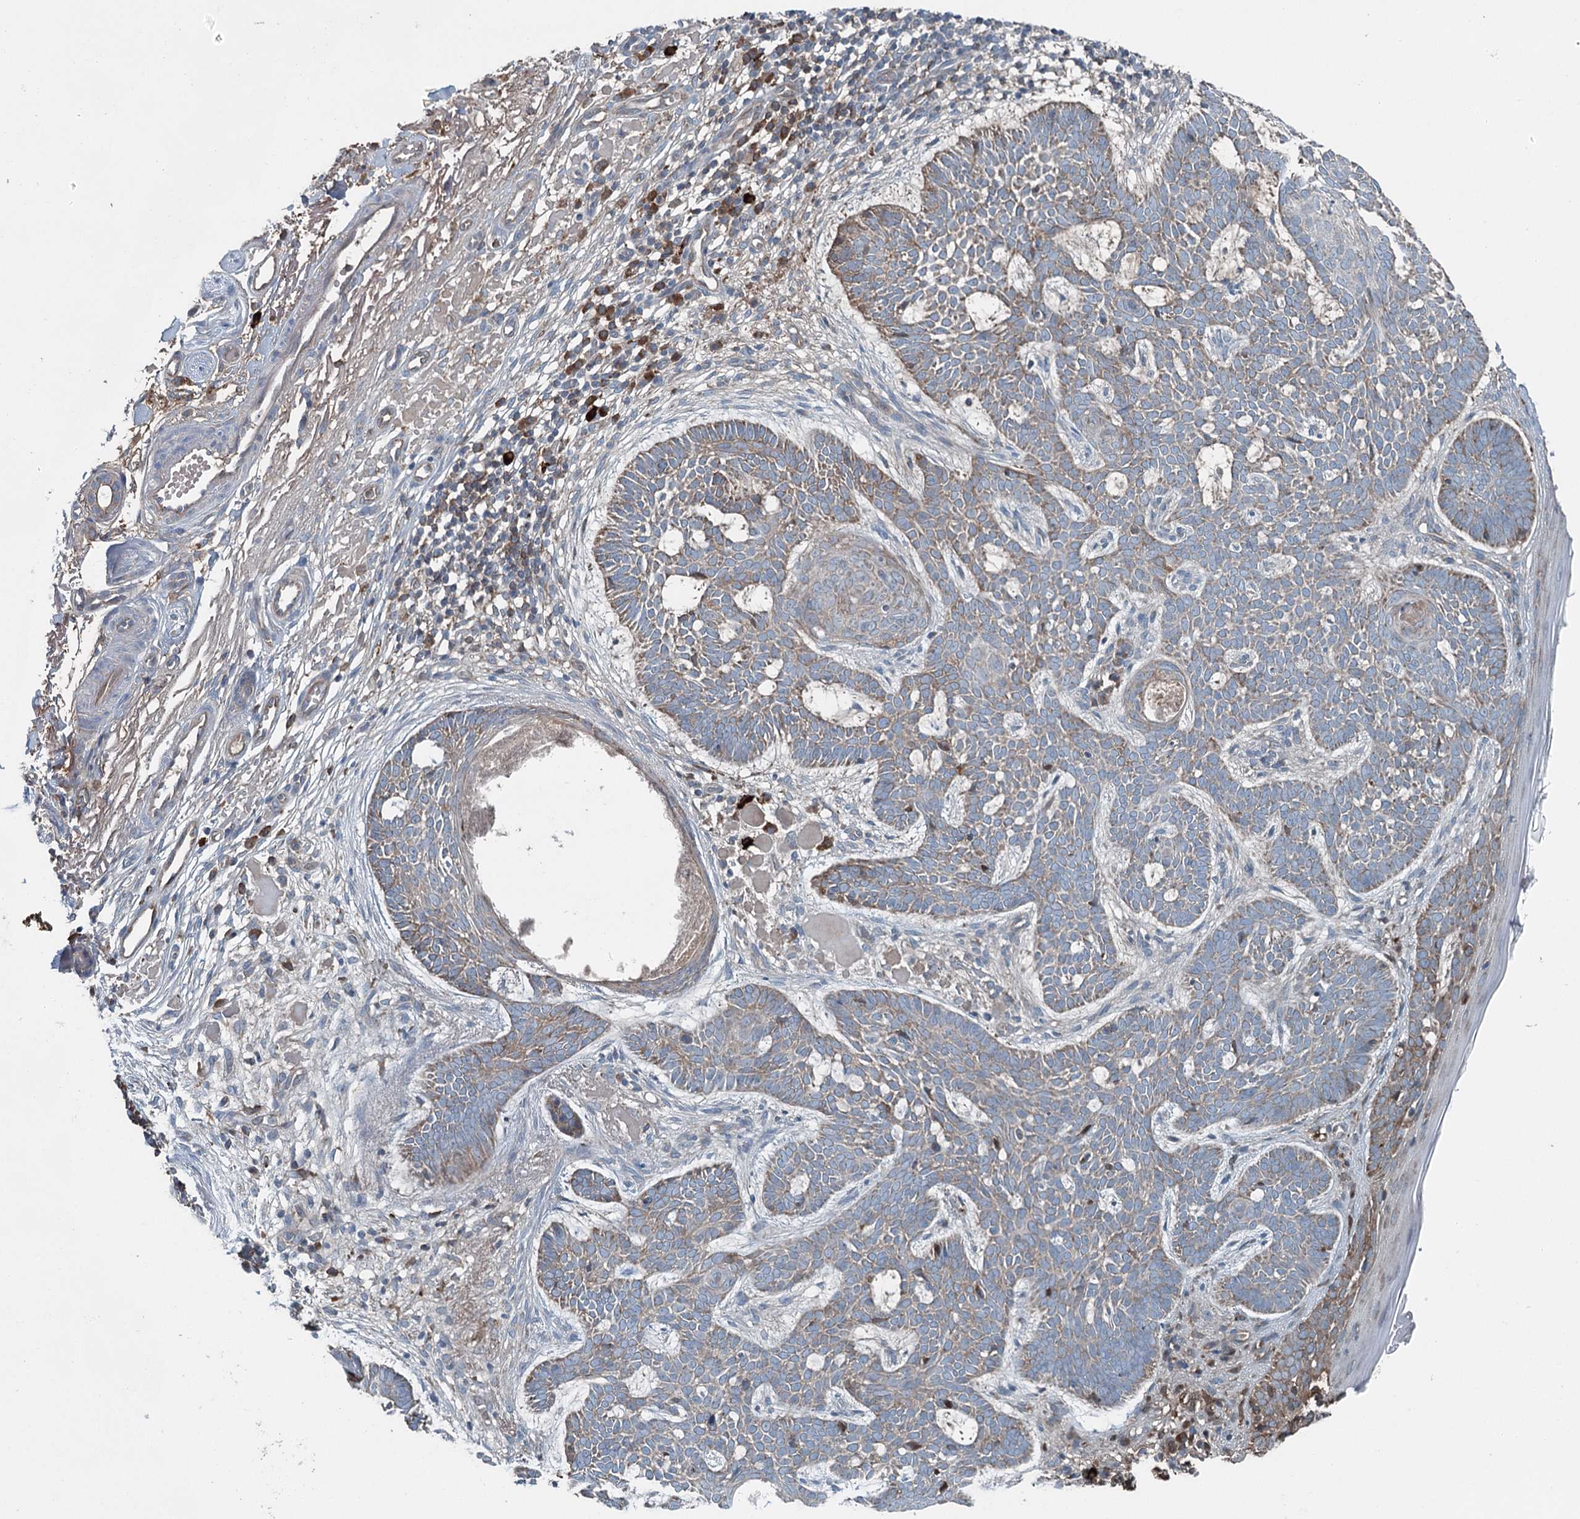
{"staining": {"intensity": "moderate", "quantity": ">75%", "location": "cytoplasmic/membranous"}, "tissue": "skin cancer", "cell_type": "Tumor cells", "image_type": "cancer", "snomed": [{"axis": "morphology", "description": "Basal cell carcinoma"}, {"axis": "topography", "description": "Skin"}], "caption": "A micrograph of human skin basal cell carcinoma stained for a protein shows moderate cytoplasmic/membranous brown staining in tumor cells. (DAB (3,3'-diaminobenzidine) IHC with brightfield microscopy, high magnification).", "gene": "CHCHD5", "patient": {"sex": "male", "age": 85}}